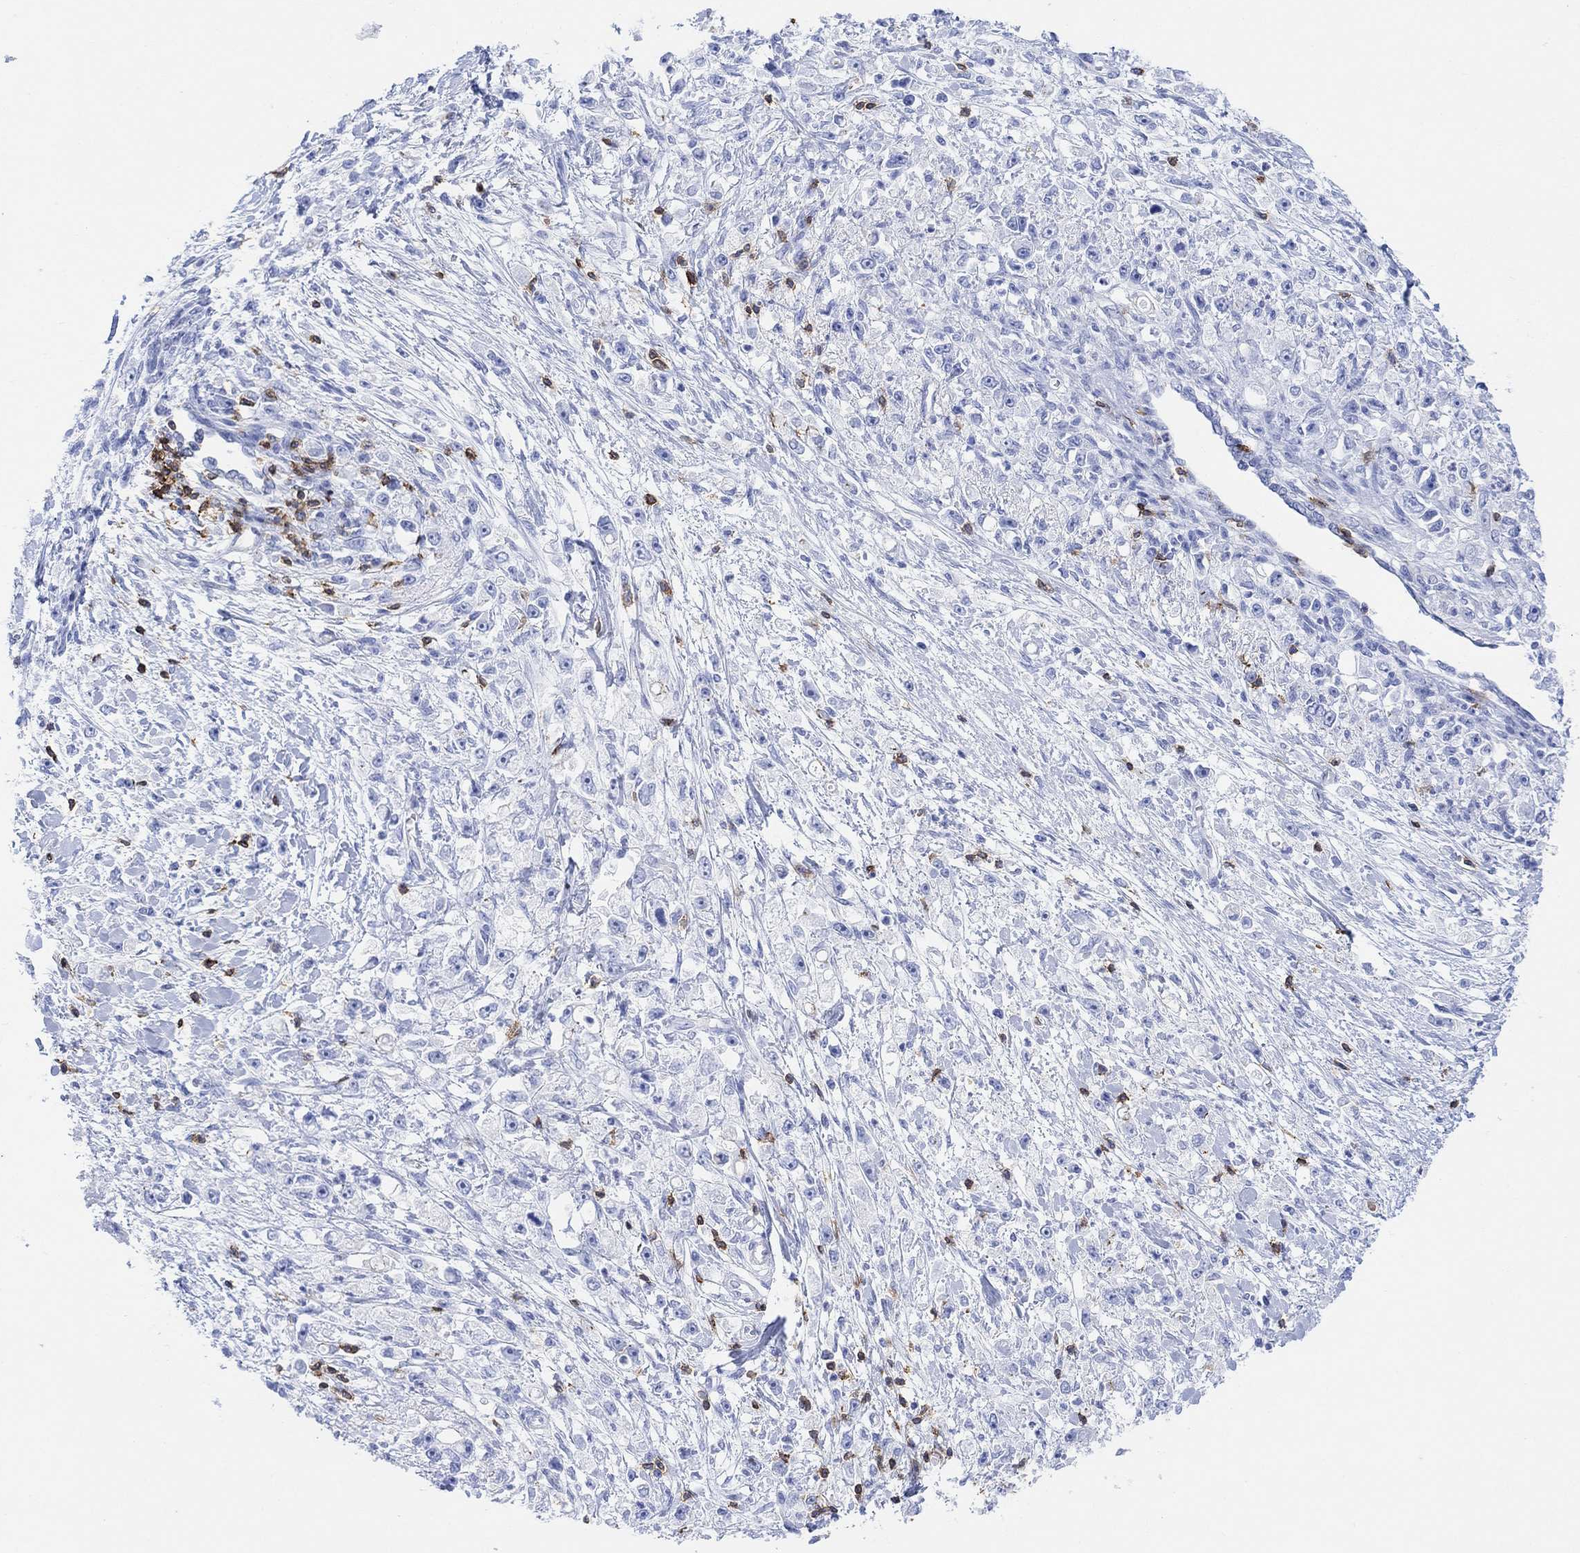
{"staining": {"intensity": "negative", "quantity": "none", "location": "none"}, "tissue": "stomach cancer", "cell_type": "Tumor cells", "image_type": "cancer", "snomed": [{"axis": "morphology", "description": "Adenocarcinoma, NOS"}, {"axis": "topography", "description": "Stomach"}], "caption": "Histopathology image shows no significant protein positivity in tumor cells of stomach cancer (adenocarcinoma).", "gene": "GPR65", "patient": {"sex": "female", "age": 59}}